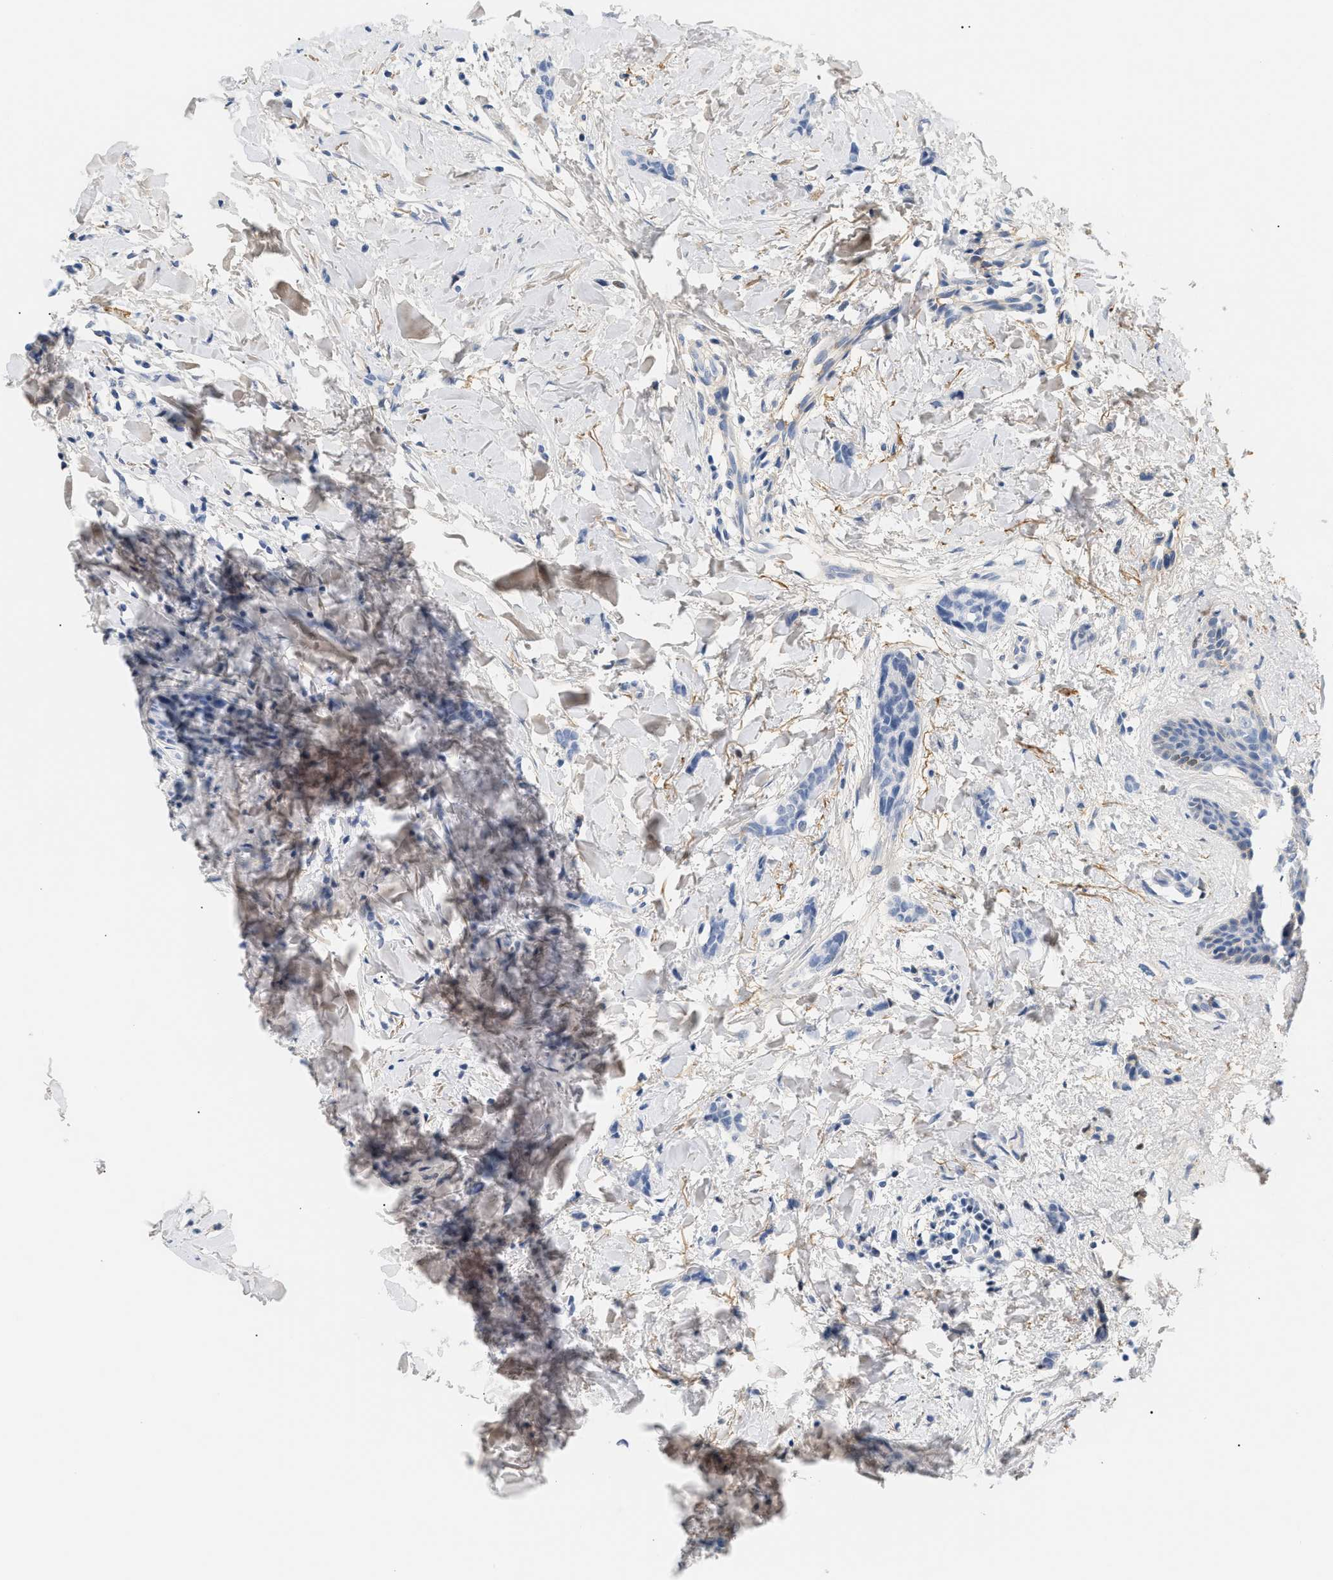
{"staining": {"intensity": "negative", "quantity": "none", "location": "none"}, "tissue": "breast cancer", "cell_type": "Tumor cells", "image_type": "cancer", "snomed": [{"axis": "morphology", "description": "Lobular carcinoma"}, {"axis": "topography", "description": "Skin"}, {"axis": "topography", "description": "Breast"}], "caption": "Tumor cells show no significant positivity in breast cancer.", "gene": "CFH", "patient": {"sex": "female", "age": 46}}